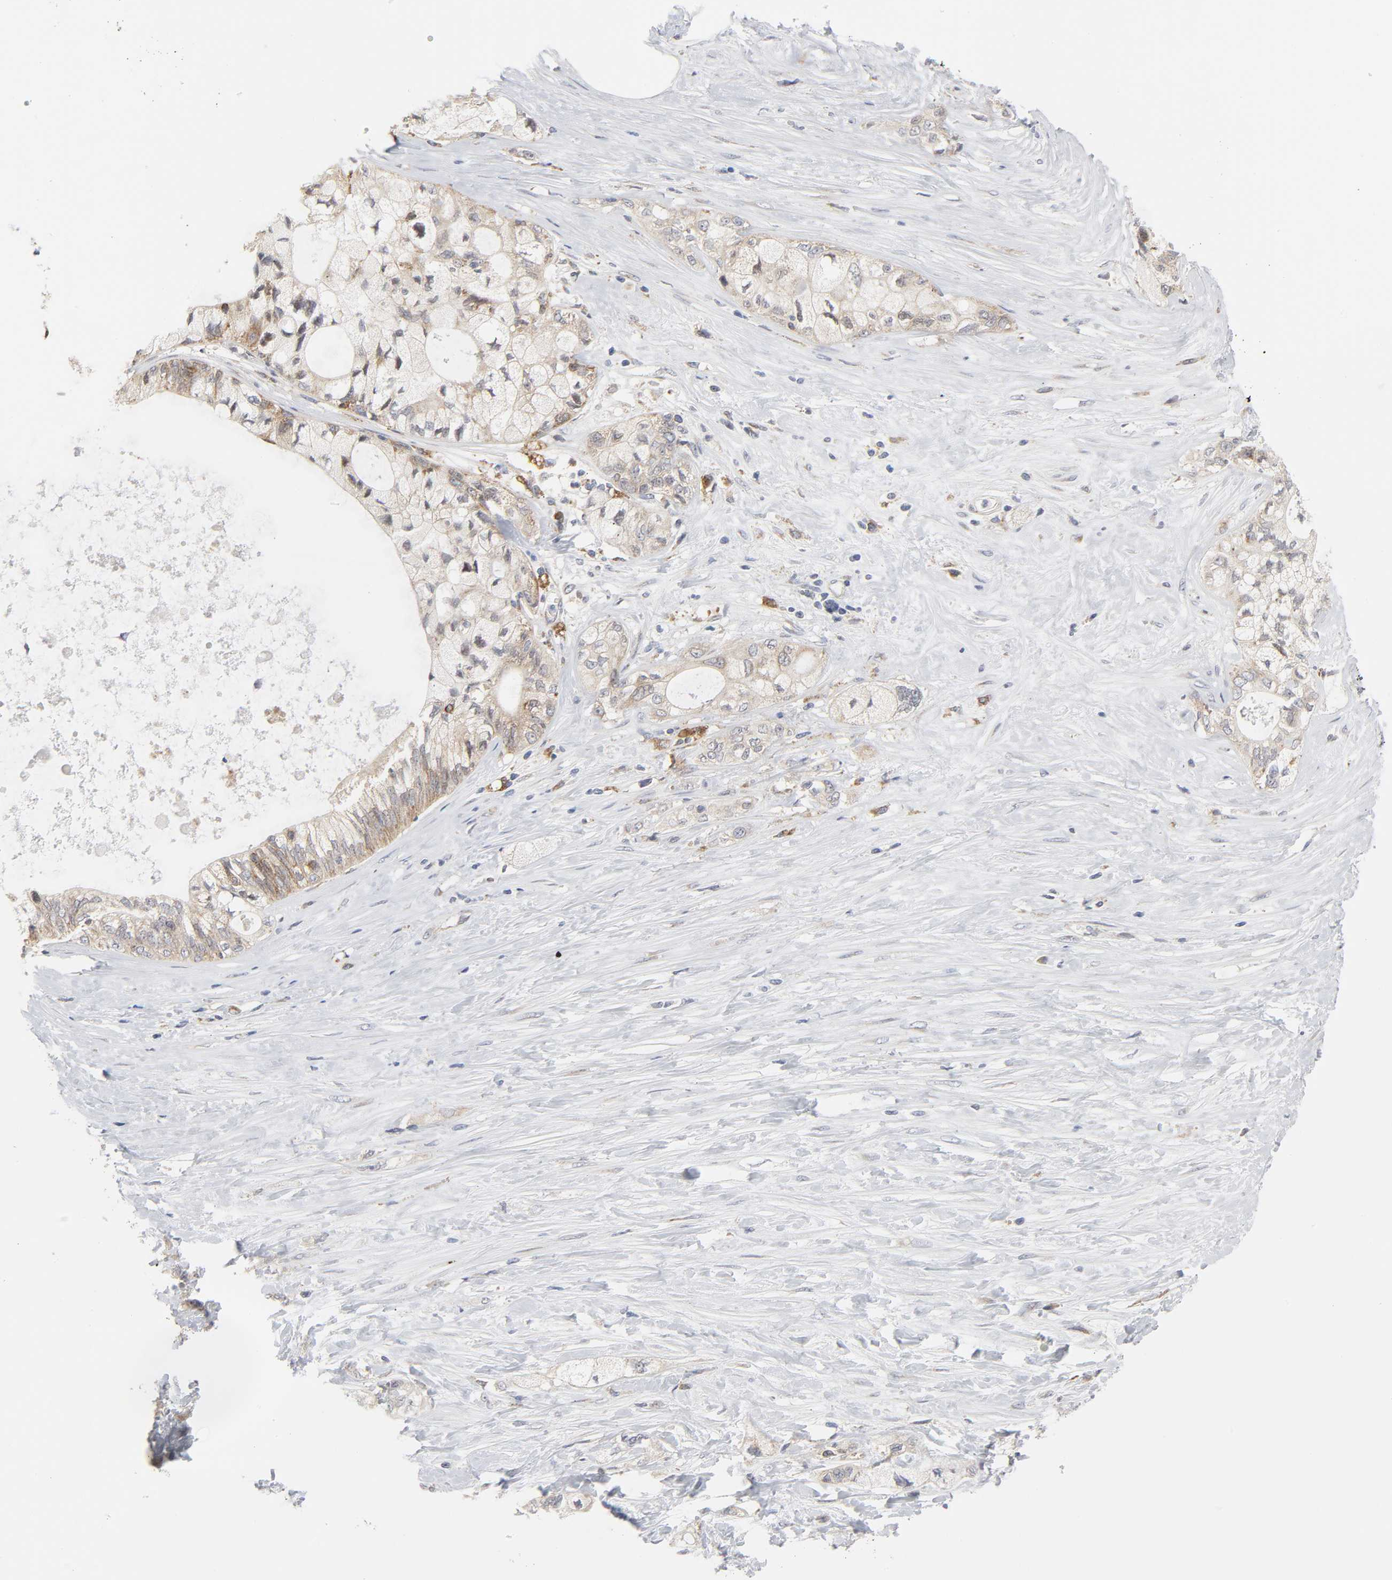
{"staining": {"intensity": "moderate", "quantity": ">75%", "location": "cytoplasmic/membranous"}, "tissue": "pancreatic cancer", "cell_type": "Tumor cells", "image_type": "cancer", "snomed": [{"axis": "morphology", "description": "Adenocarcinoma, NOS"}, {"axis": "topography", "description": "Pancreas"}], "caption": "Pancreatic cancer (adenocarcinoma) tissue displays moderate cytoplasmic/membranous expression in approximately >75% of tumor cells, visualized by immunohistochemistry.", "gene": "BAX", "patient": {"sex": "male", "age": 70}}